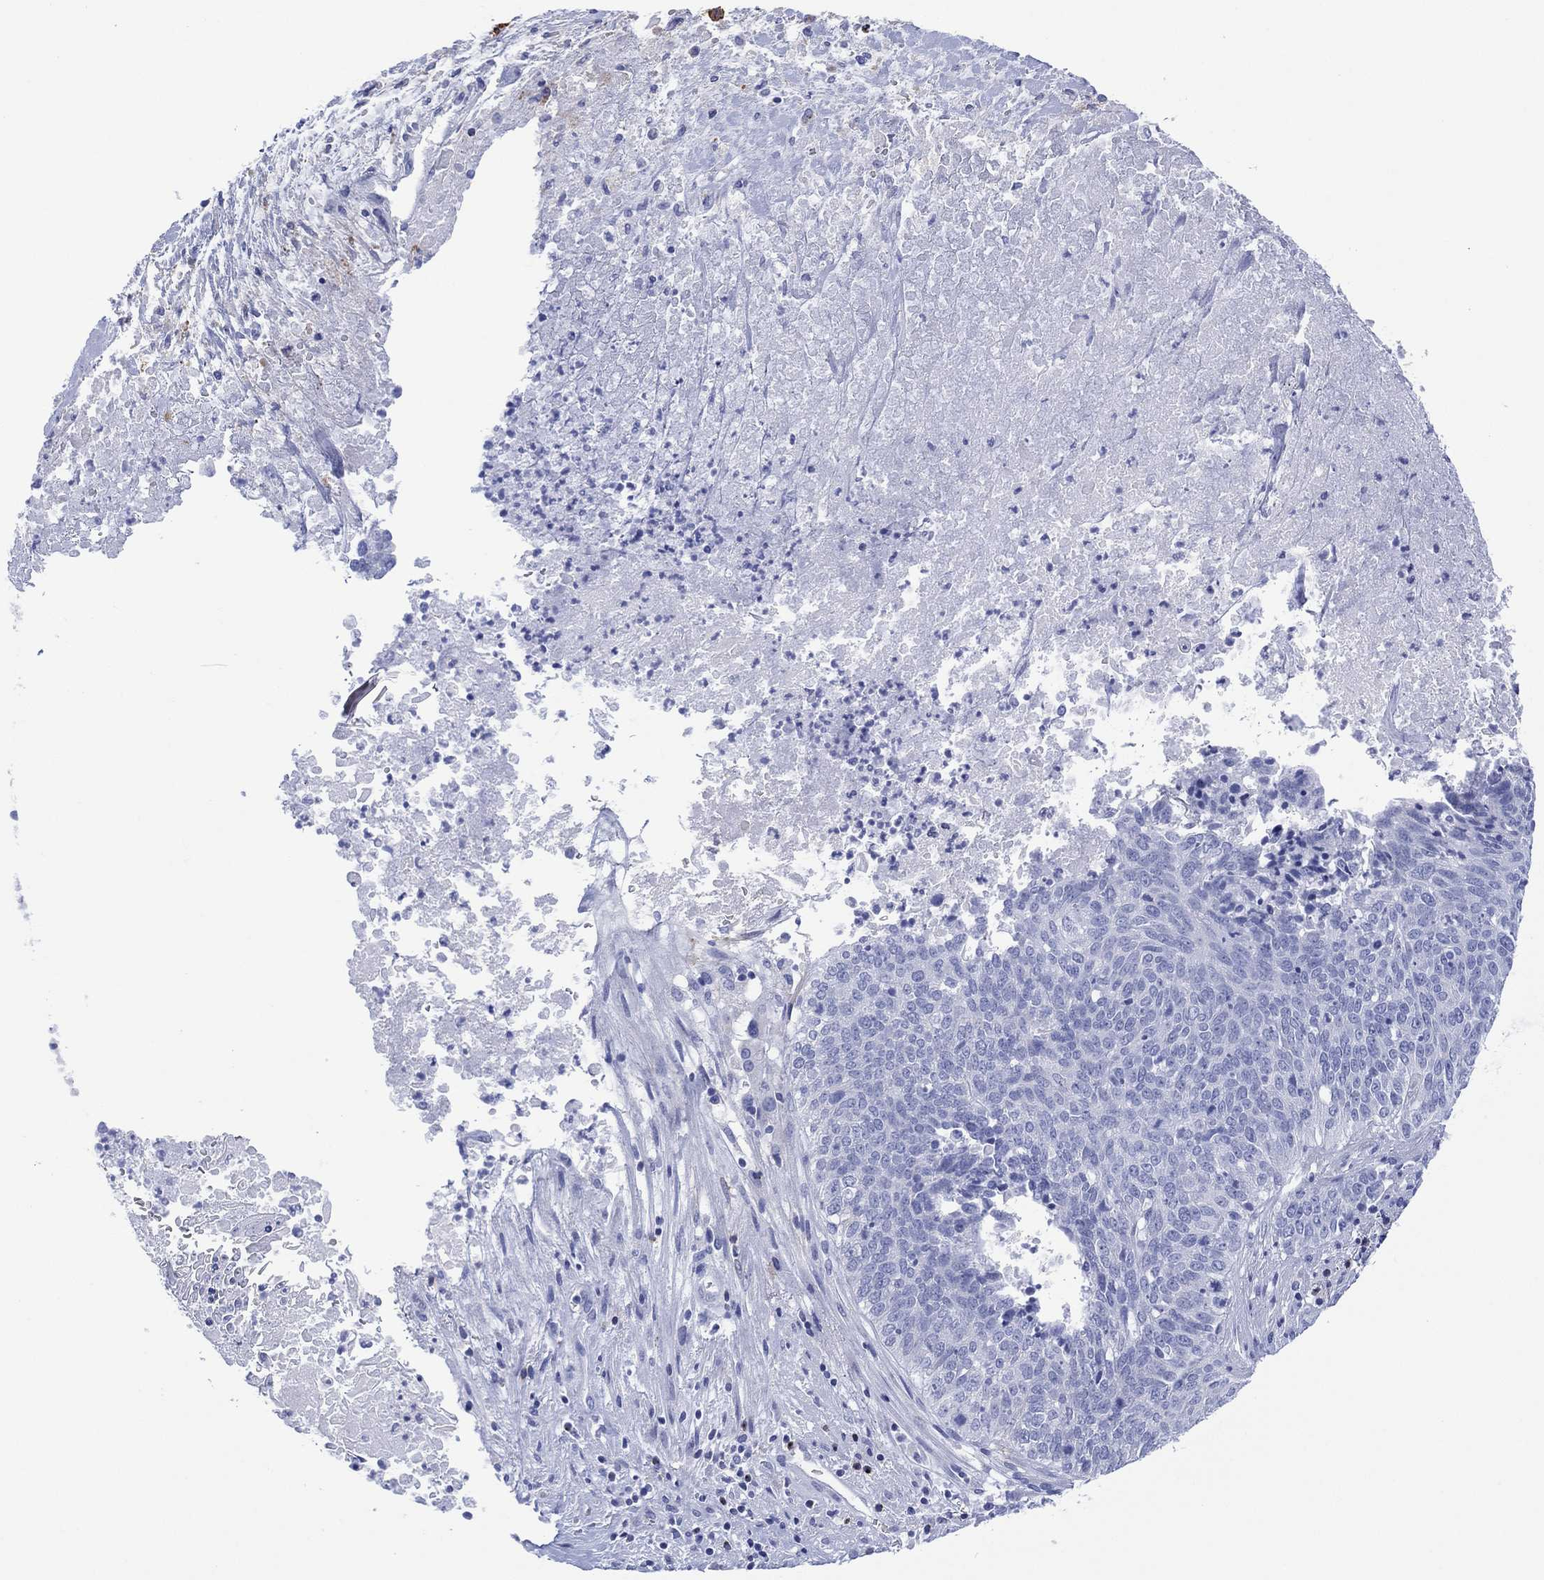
{"staining": {"intensity": "negative", "quantity": "none", "location": "none"}, "tissue": "lung cancer", "cell_type": "Tumor cells", "image_type": "cancer", "snomed": [{"axis": "morphology", "description": "Squamous cell carcinoma, NOS"}, {"axis": "topography", "description": "Lung"}], "caption": "Tumor cells are negative for brown protein staining in lung cancer (squamous cell carcinoma). (DAB IHC with hematoxylin counter stain).", "gene": "DPP4", "patient": {"sex": "male", "age": 64}}